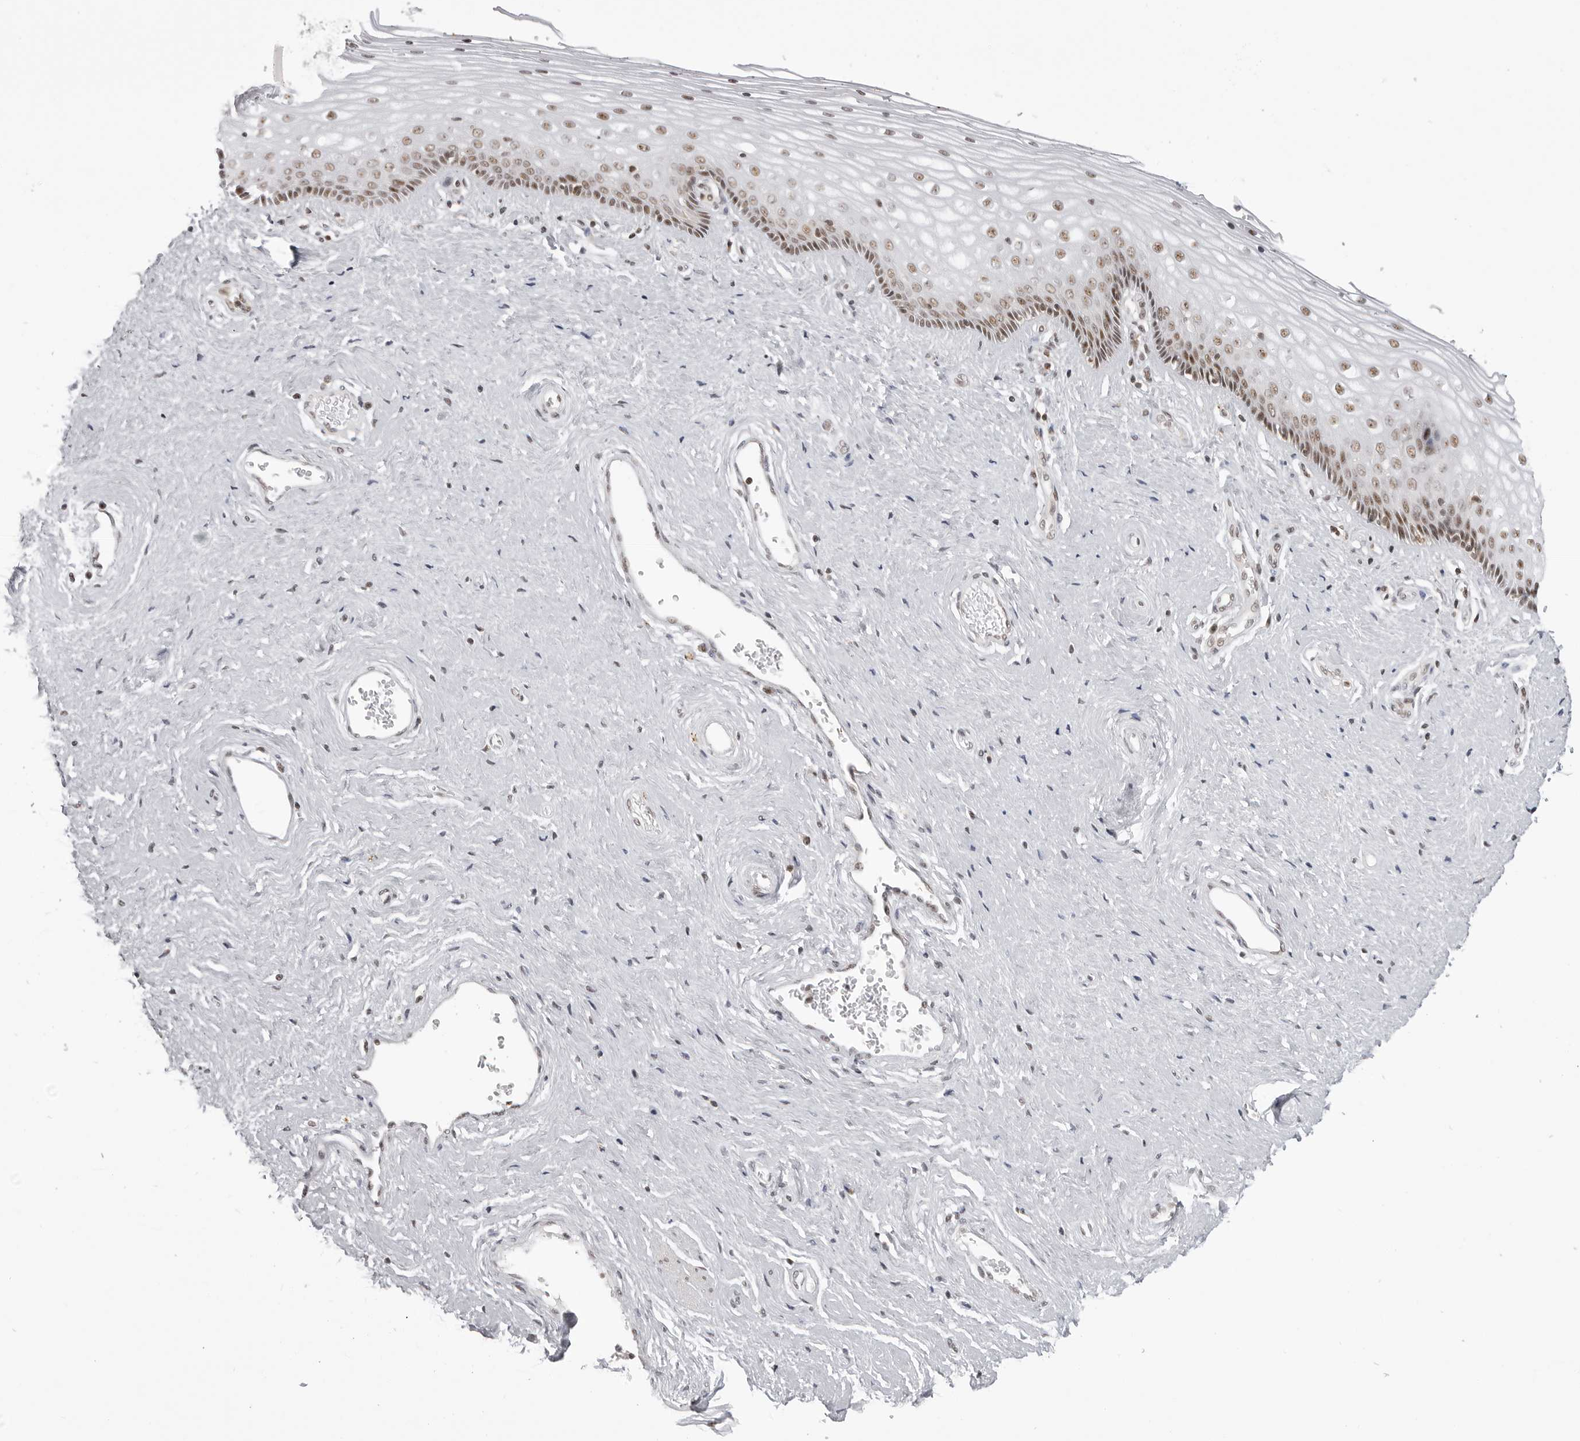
{"staining": {"intensity": "moderate", "quantity": ">75%", "location": "nuclear"}, "tissue": "vagina", "cell_type": "Squamous epithelial cells", "image_type": "normal", "snomed": [{"axis": "morphology", "description": "Normal tissue, NOS"}, {"axis": "topography", "description": "Vagina"}], "caption": "The image shows immunohistochemical staining of normal vagina. There is moderate nuclear positivity is appreciated in about >75% of squamous epithelial cells. (DAB IHC with brightfield microscopy, high magnification).", "gene": "WRAP53", "patient": {"sex": "female", "age": 46}}